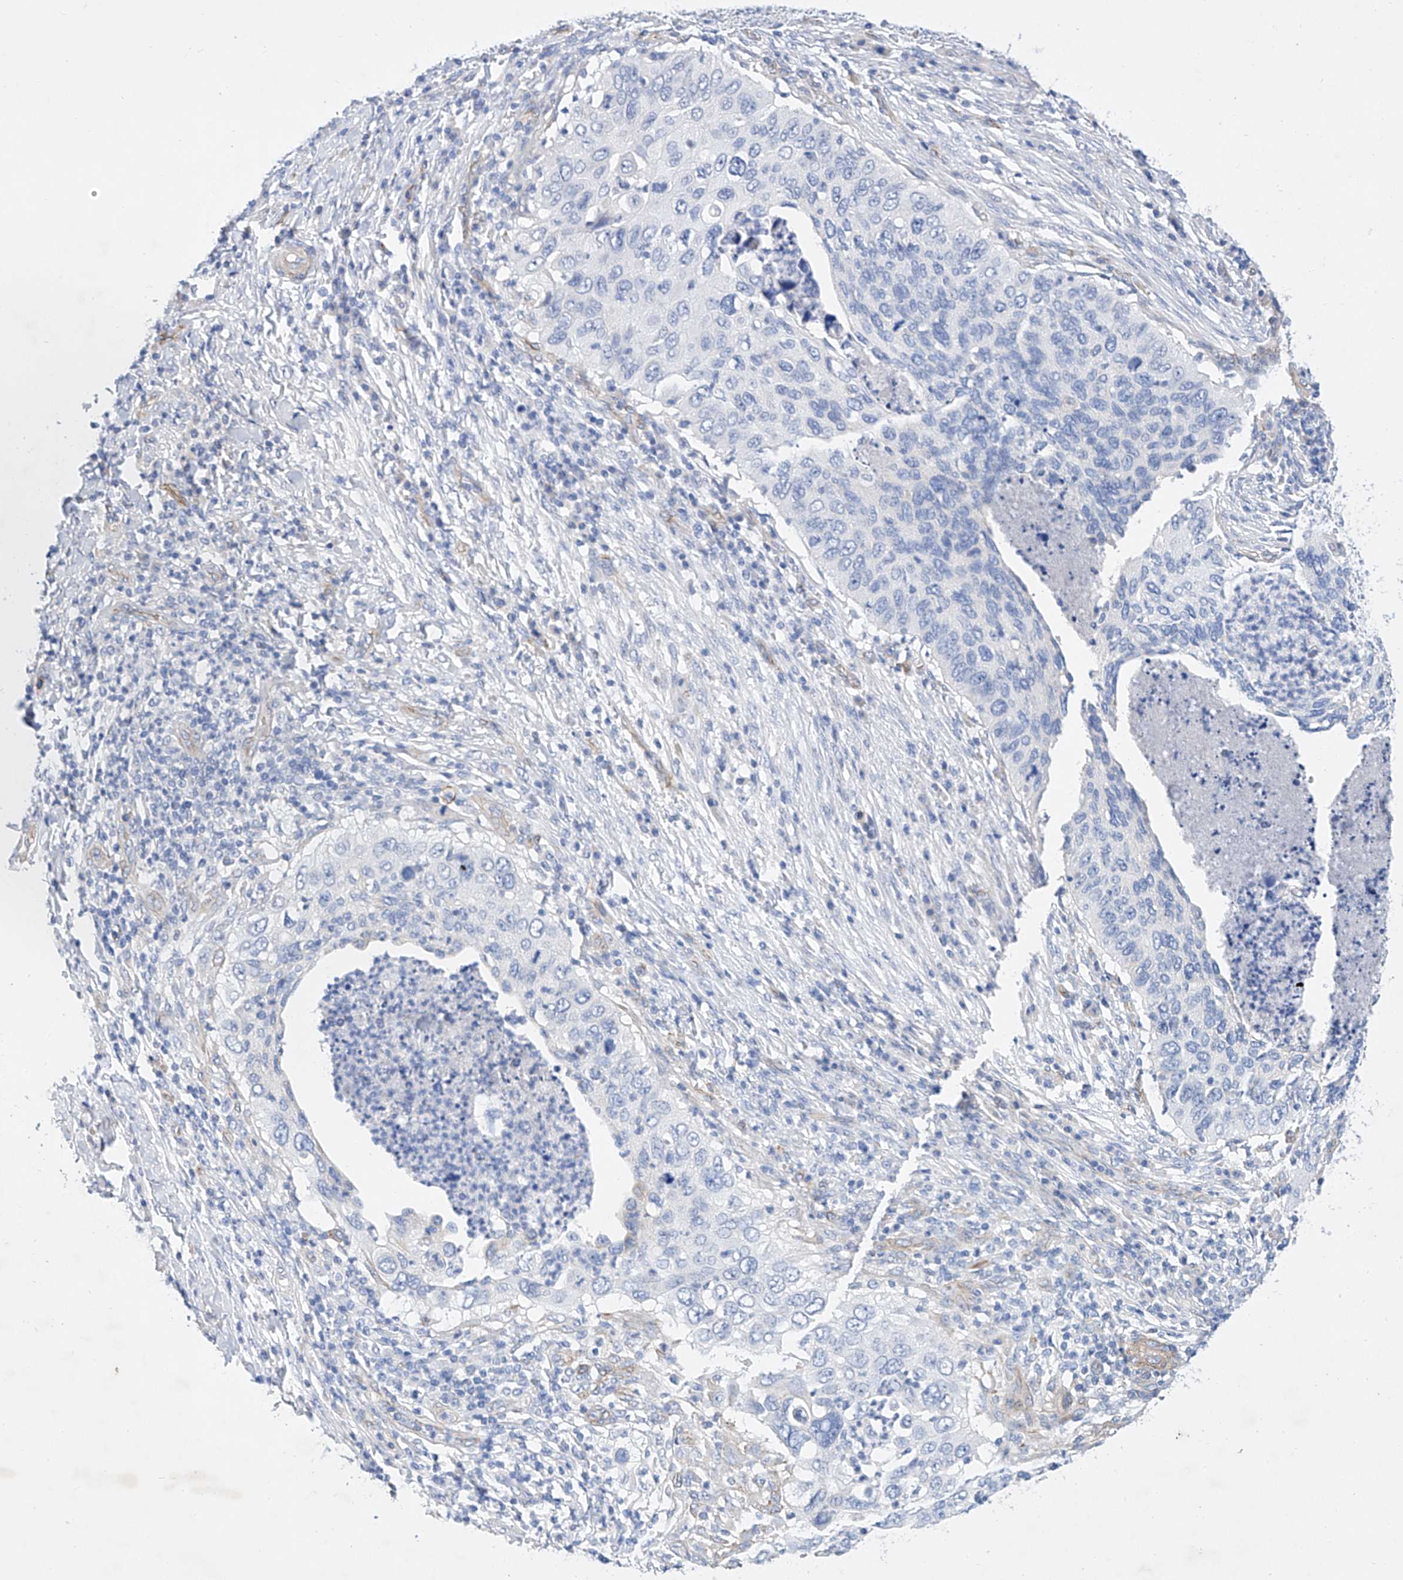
{"staining": {"intensity": "negative", "quantity": "none", "location": "none"}, "tissue": "cervical cancer", "cell_type": "Tumor cells", "image_type": "cancer", "snomed": [{"axis": "morphology", "description": "Squamous cell carcinoma, NOS"}, {"axis": "topography", "description": "Cervix"}], "caption": "Cervical cancer (squamous cell carcinoma) was stained to show a protein in brown. There is no significant expression in tumor cells.", "gene": "SBSPON", "patient": {"sex": "female", "age": 38}}